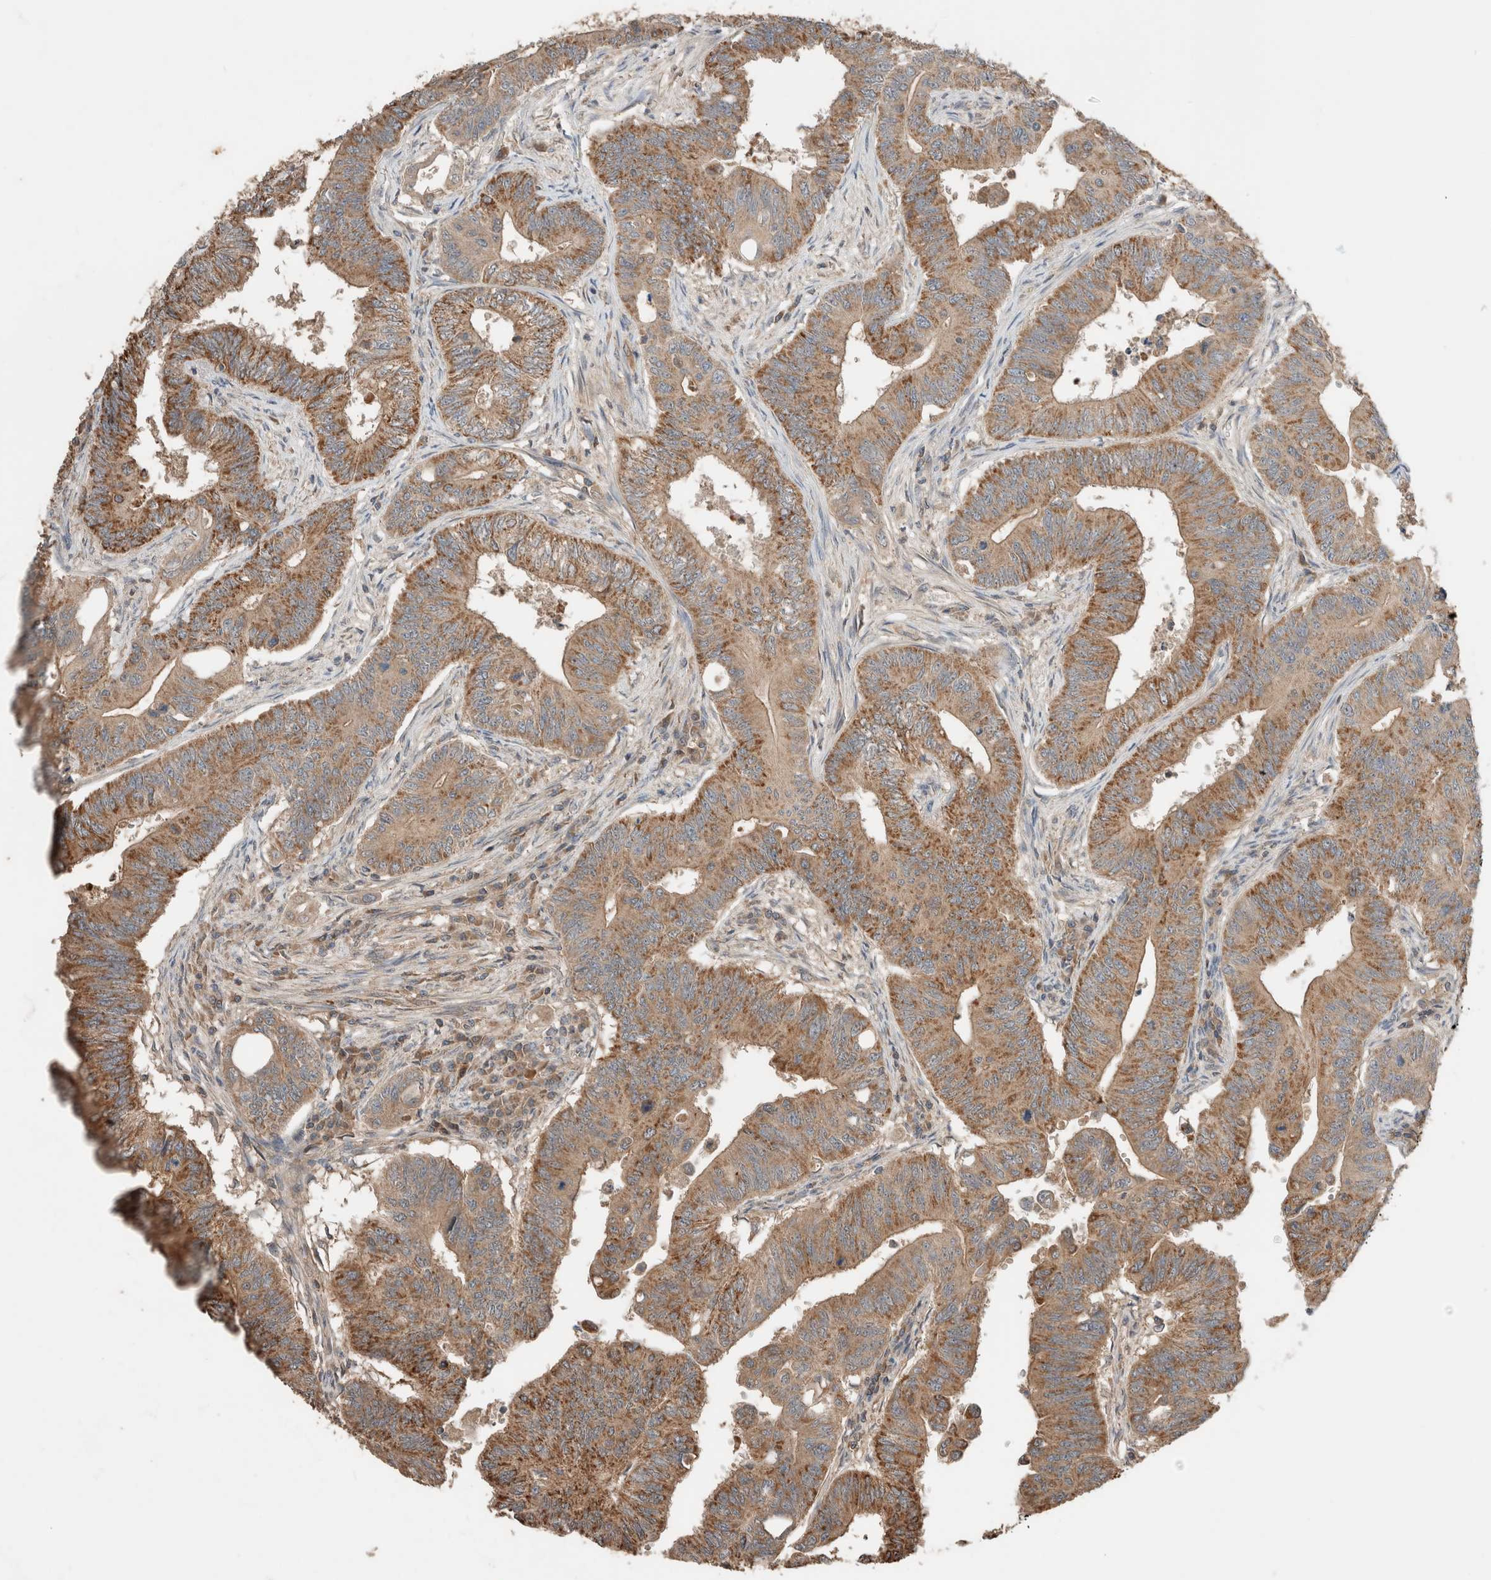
{"staining": {"intensity": "moderate", "quantity": ">75%", "location": "cytoplasmic/membranous"}, "tissue": "colorectal cancer", "cell_type": "Tumor cells", "image_type": "cancer", "snomed": [{"axis": "morphology", "description": "Adenoma, NOS"}, {"axis": "morphology", "description": "Adenocarcinoma, NOS"}, {"axis": "topography", "description": "Colon"}], "caption": "Immunohistochemistry photomicrograph of neoplastic tissue: adenoma (colorectal) stained using immunohistochemistry exhibits medium levels of moderate protein expression localized specifically in the cytoplasmic/membranous of tumor cells, appearing as a cytoplasmic/membranous brown color.", "gene": "ERAP2", "patient": {"sex": "male", "age": 79}}